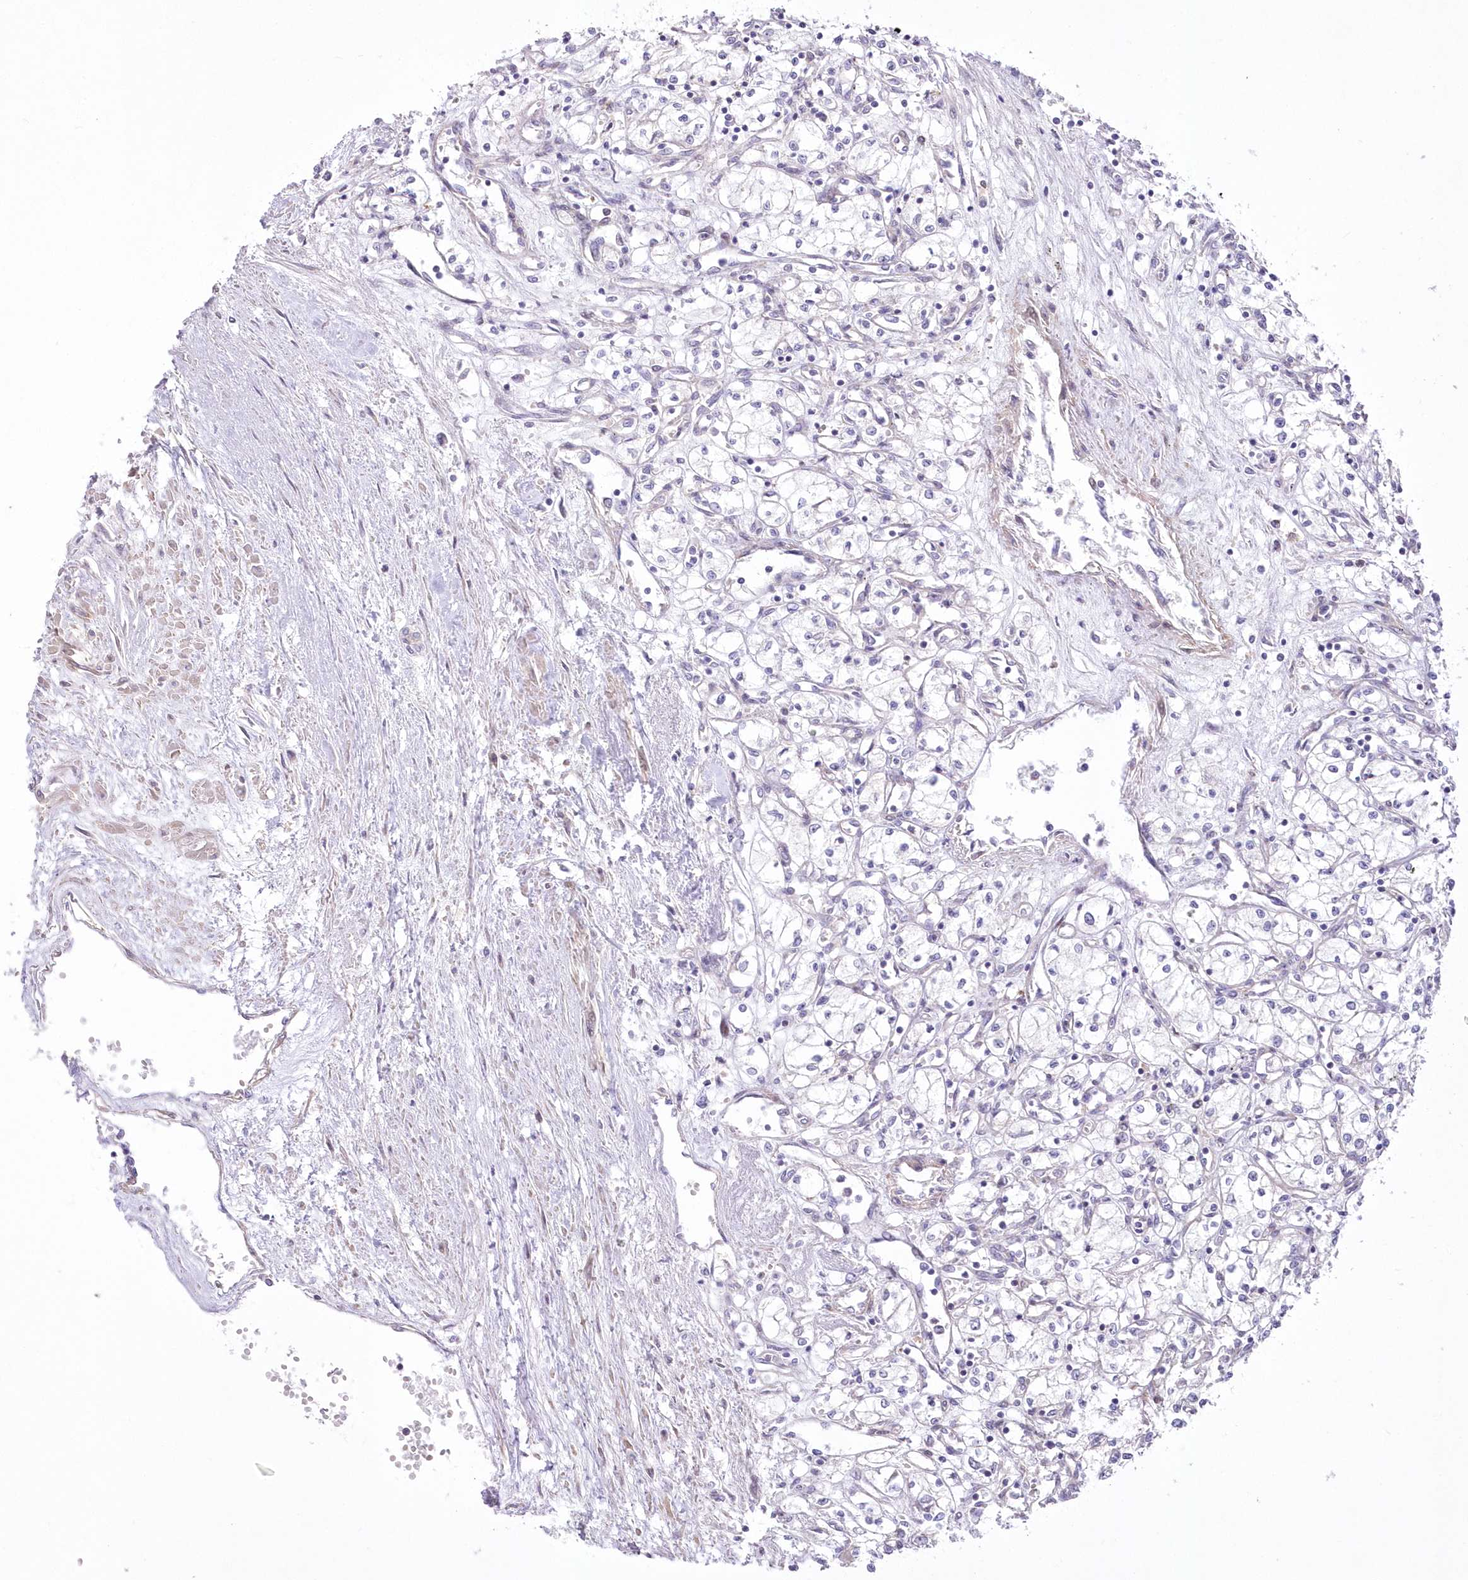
{"staining": {"intensity": "negative", "quantity": "none", "location": "none"}, "tissue": "renal cancer", "cell_type": "Tumor cells", "image_type": "cancer", "snomed": [{"axis": "morphology", "description": "Adenocarcinoma, NOS"}, {"axis": "topography", "description": "Kidney"}], "caption": "Tumor cells are negative for protein expression in human renal cancer (adenocarcinoma). Nuclei are stained in blue.", "gene": "FAM241B", "patient": {"sex": "male", "age": 59}}